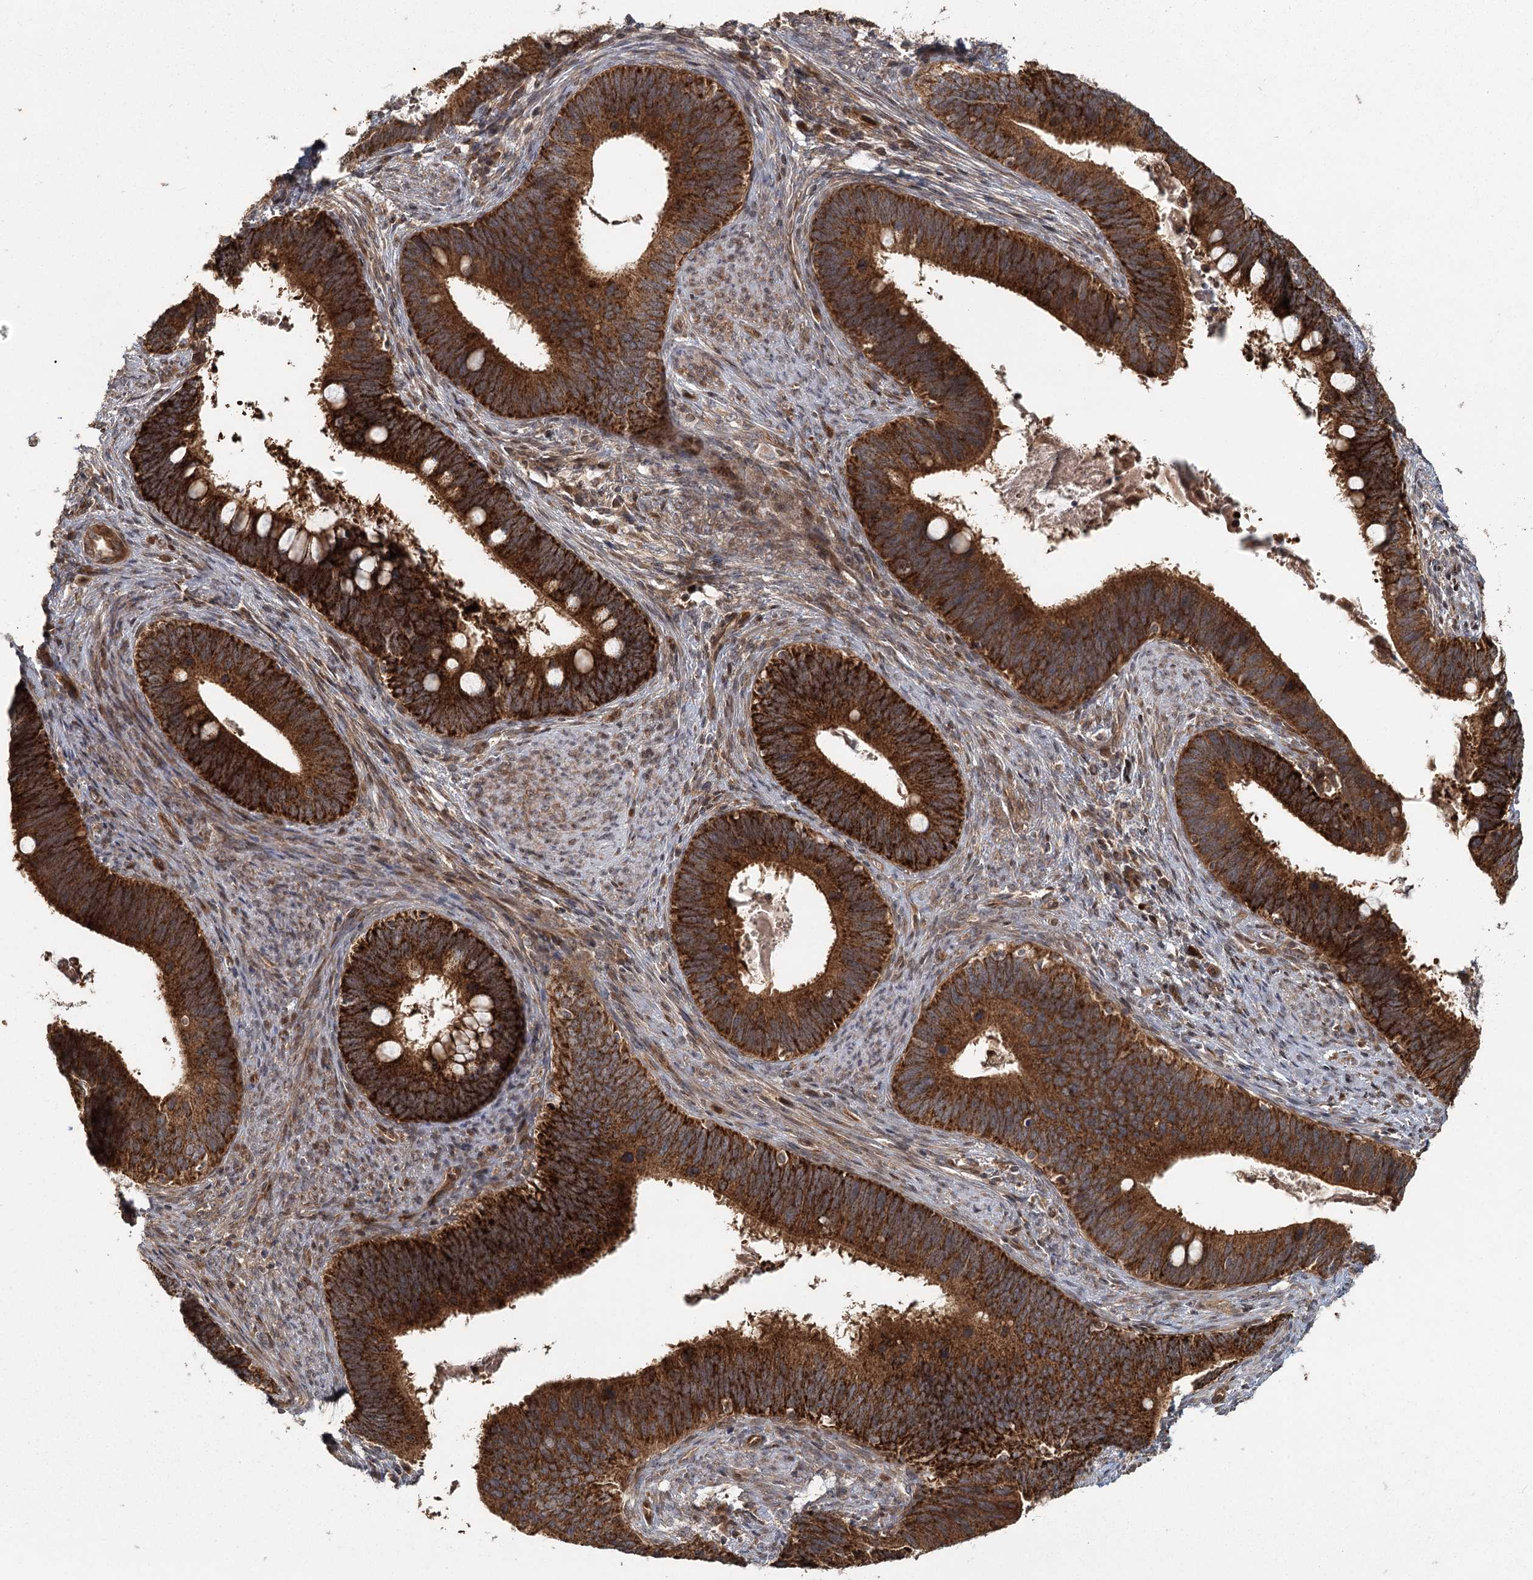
{"staining": {"intensity": "strong", "quantity": ">75%", "location": "cytoplasmic/membranous"}, "tissue": "cervical cancer", "cell_type": "Tumor cells", "image_type": "cancer", "snomed": [{"axis": "morphology", "description": "Adenocarcinoma, NOS"}, {"axis": "topography", "description": "Cervix"}], "caption": "A brown stain shows strong cytoplasmic/membranous positivity of a protein in human cervical cancer (adenocarcinoma) tumor cells.", "gene": "RAPGEF6", "patient": {"sex": "female", "age": 42}}